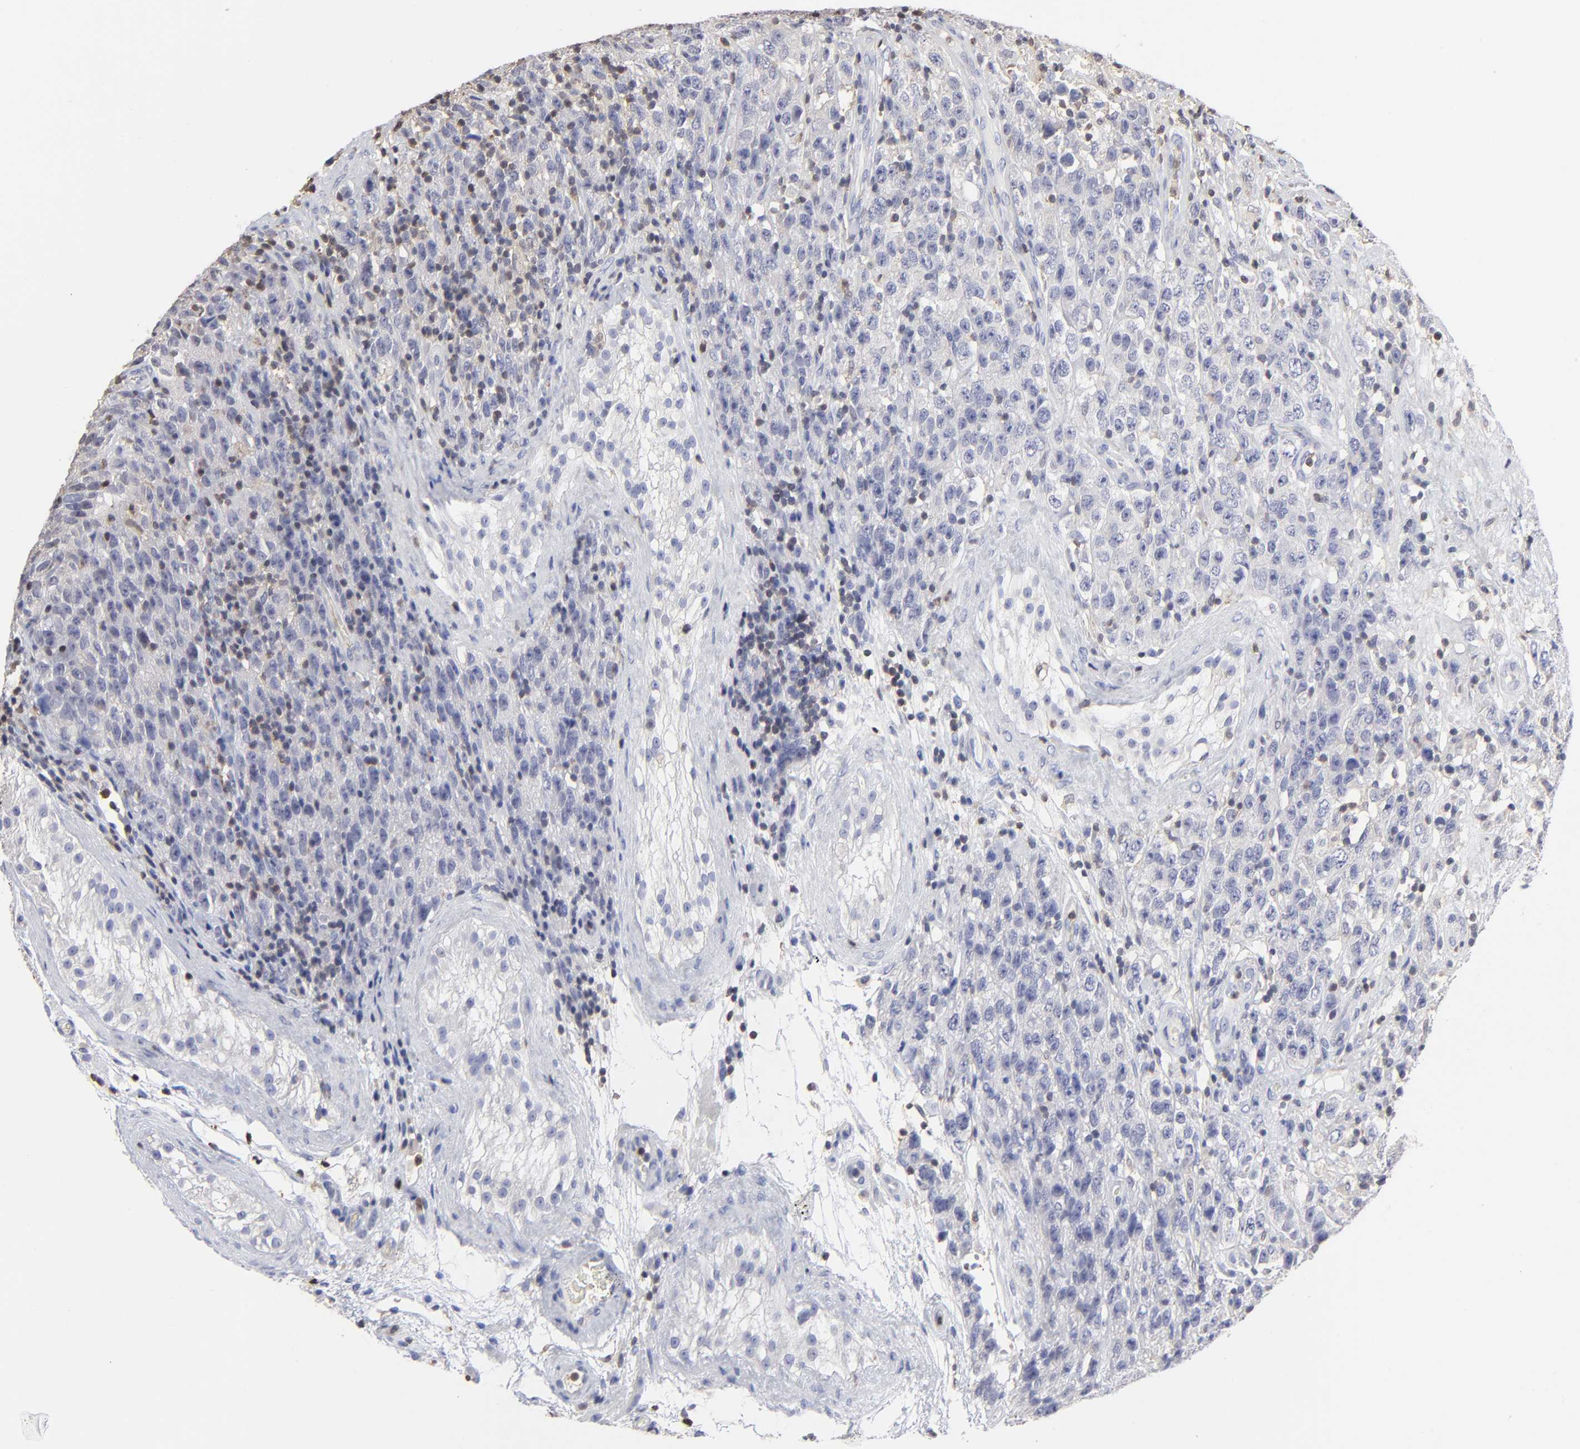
{"staining": {"intensity": "negative", "quantity": "none", "location": "none"}, "tissue": "testis cancer", "cell_type": "Tumor cells", "image_type": "cancer", "snomed": [{"axis": "morphology", "description": "Seminoma, NOS"}, {"axis": "topography", "description": "Testis"}], "caption": "A high-resolution image shows IHC staining of seminoma (testis), which reveals no significant staining in tumor cells.", "gene": "TBXT", "patient": {"sex": "male", "age": 52}}